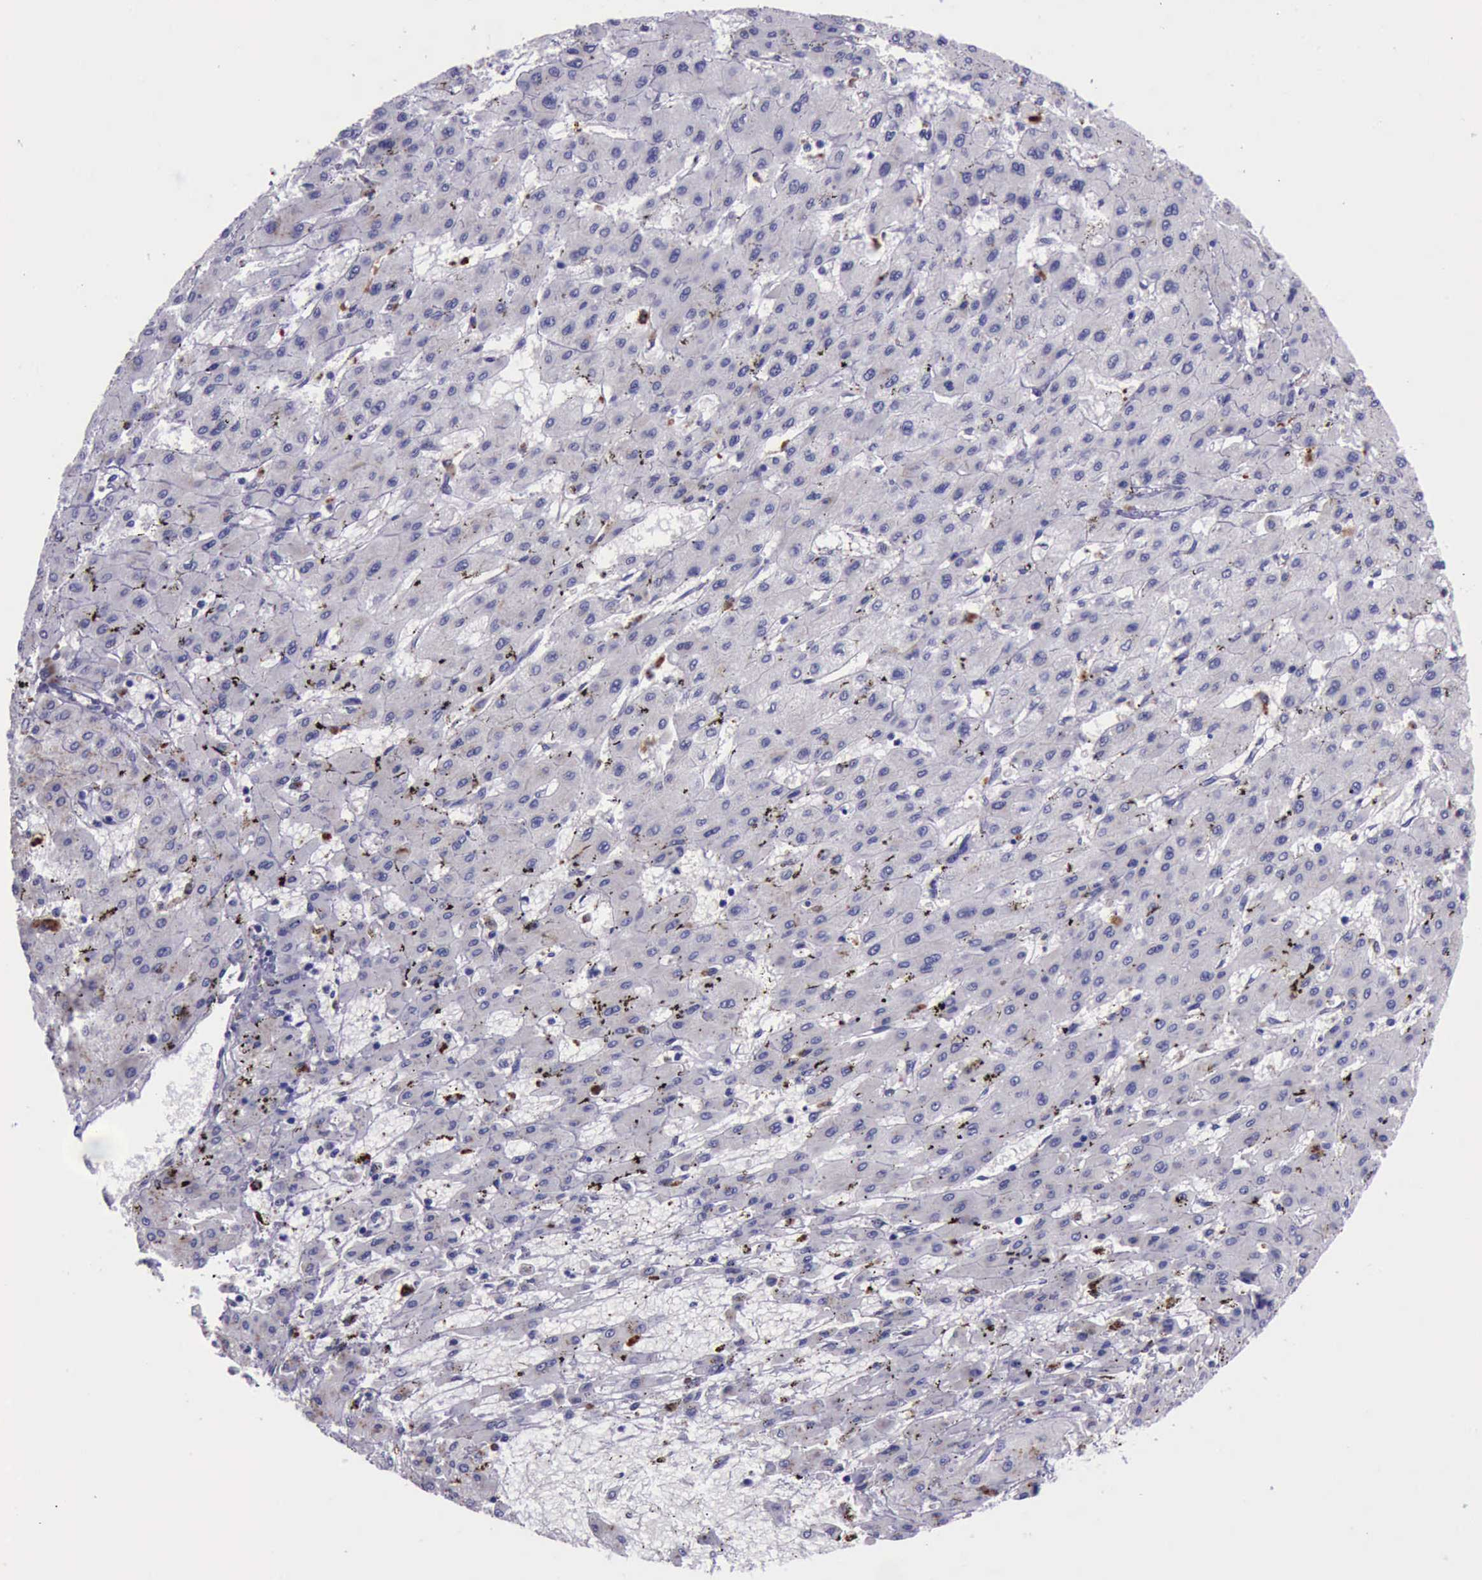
{"staining": {"intensity": "negative", "quantity": "none", "location": "none"}, "tissue": "liver cancer", "cell_type": "Tumor cells", "image_type": "cancer", "snomed": [{"axis": "morphology", "description": "Carcinoma, Hepatocellular, NOS"}, {"axis": "topography", "description": "Liver"}], "caption": "Immunohistochemistry (IHC) image of neoplastic tissue: liver cancer stained with DAB (3,3'-diaminobenzidine) demonstrates no significant protein positivity in tumor cells.", "gene": "GLA", "patient": {"sex": "female", "age": 52}}